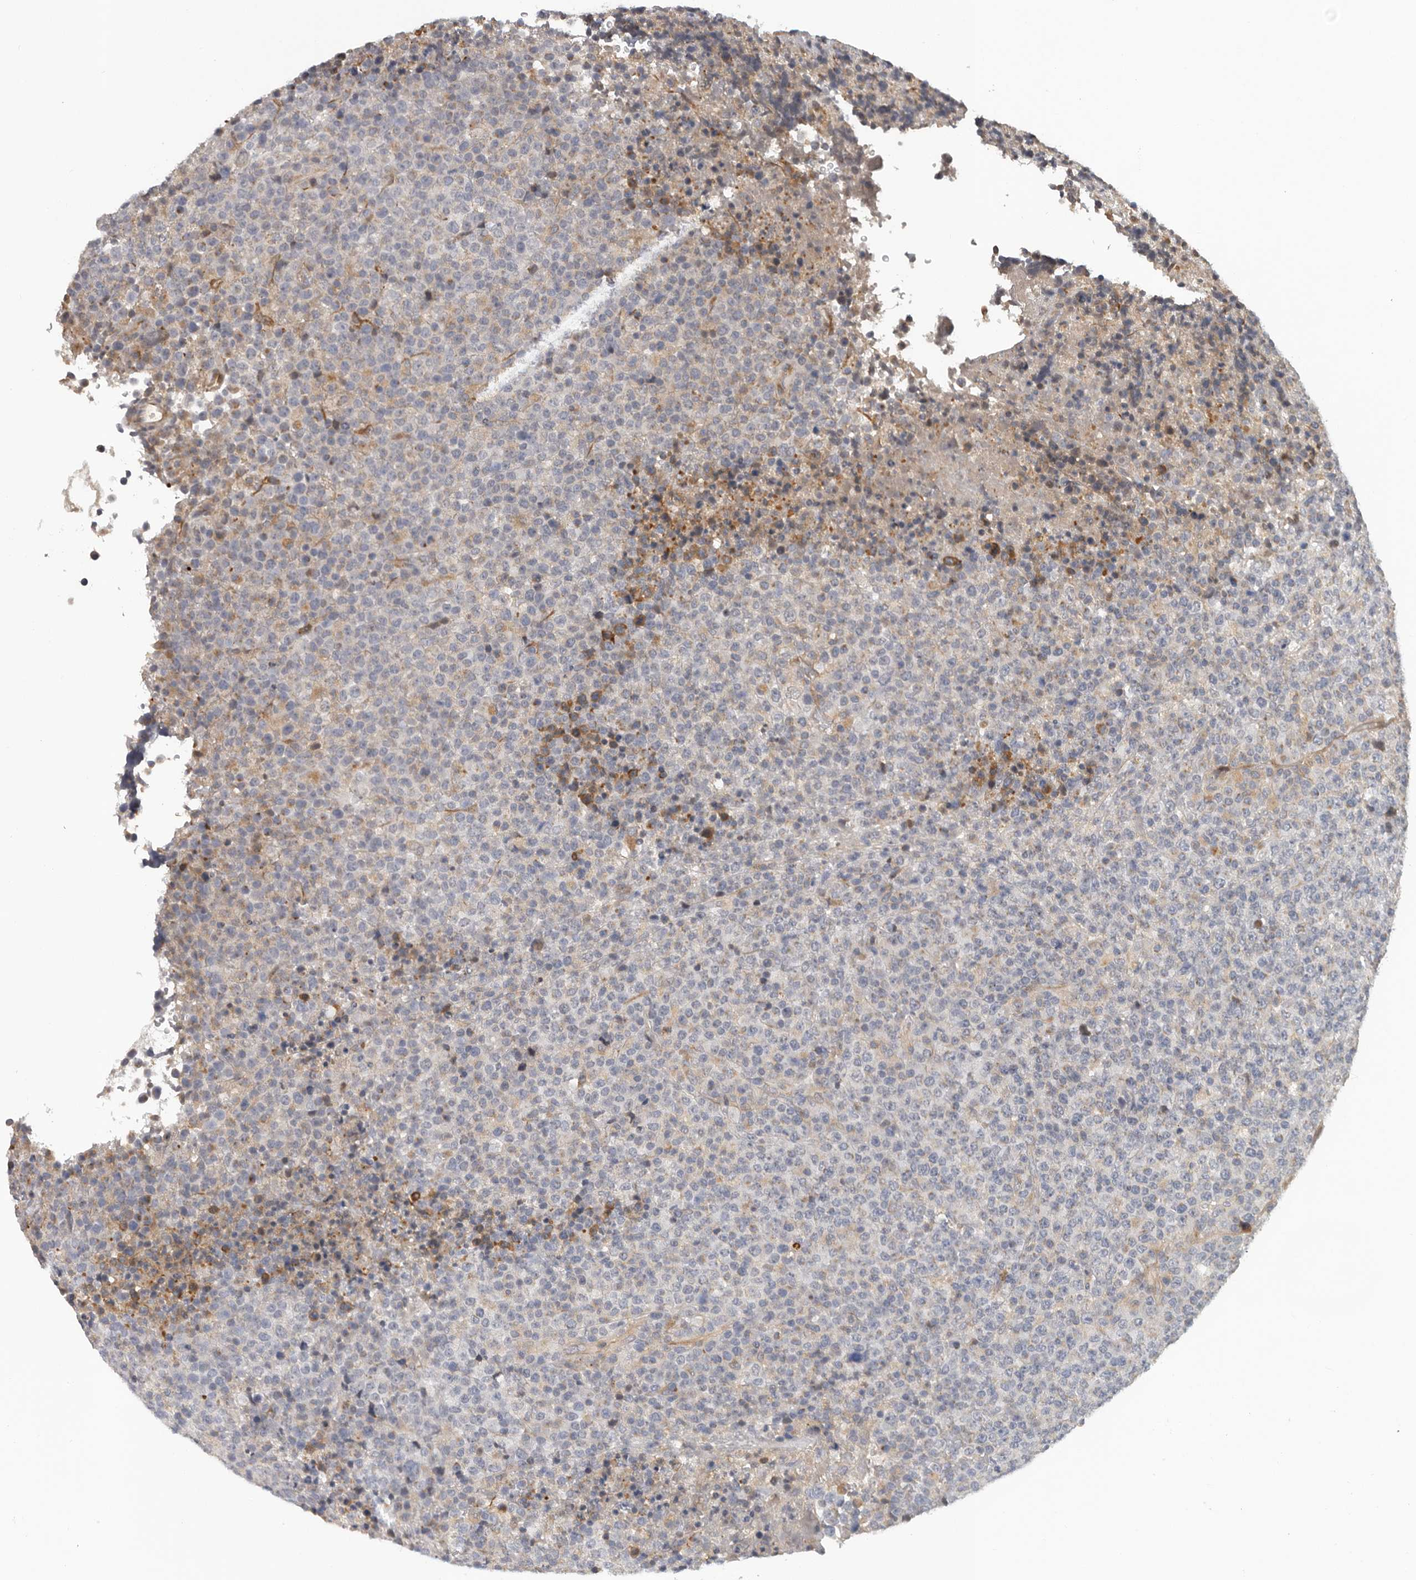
{"staining": {"intensity": "negative", "quantity": "none", "location": "none"}, "tissue": "lymphoma", "cell_type": "Tumor cells", "image_type": "cancer", "snomed": [{"axis": "morphology", "description": "Malignant lymphoma, non-Hodgkin's type, High grade"}, {"axis": "topography", "description": "Lymph node"}], "caption": "Immunohistochemistry (IHC) of human malignant lymphoma, non-Hodgkin's type (high-grade) exhibits no expression in tumor cells.", "gene": "RNF157", "patient": {"sex": "male", "age": 13}}